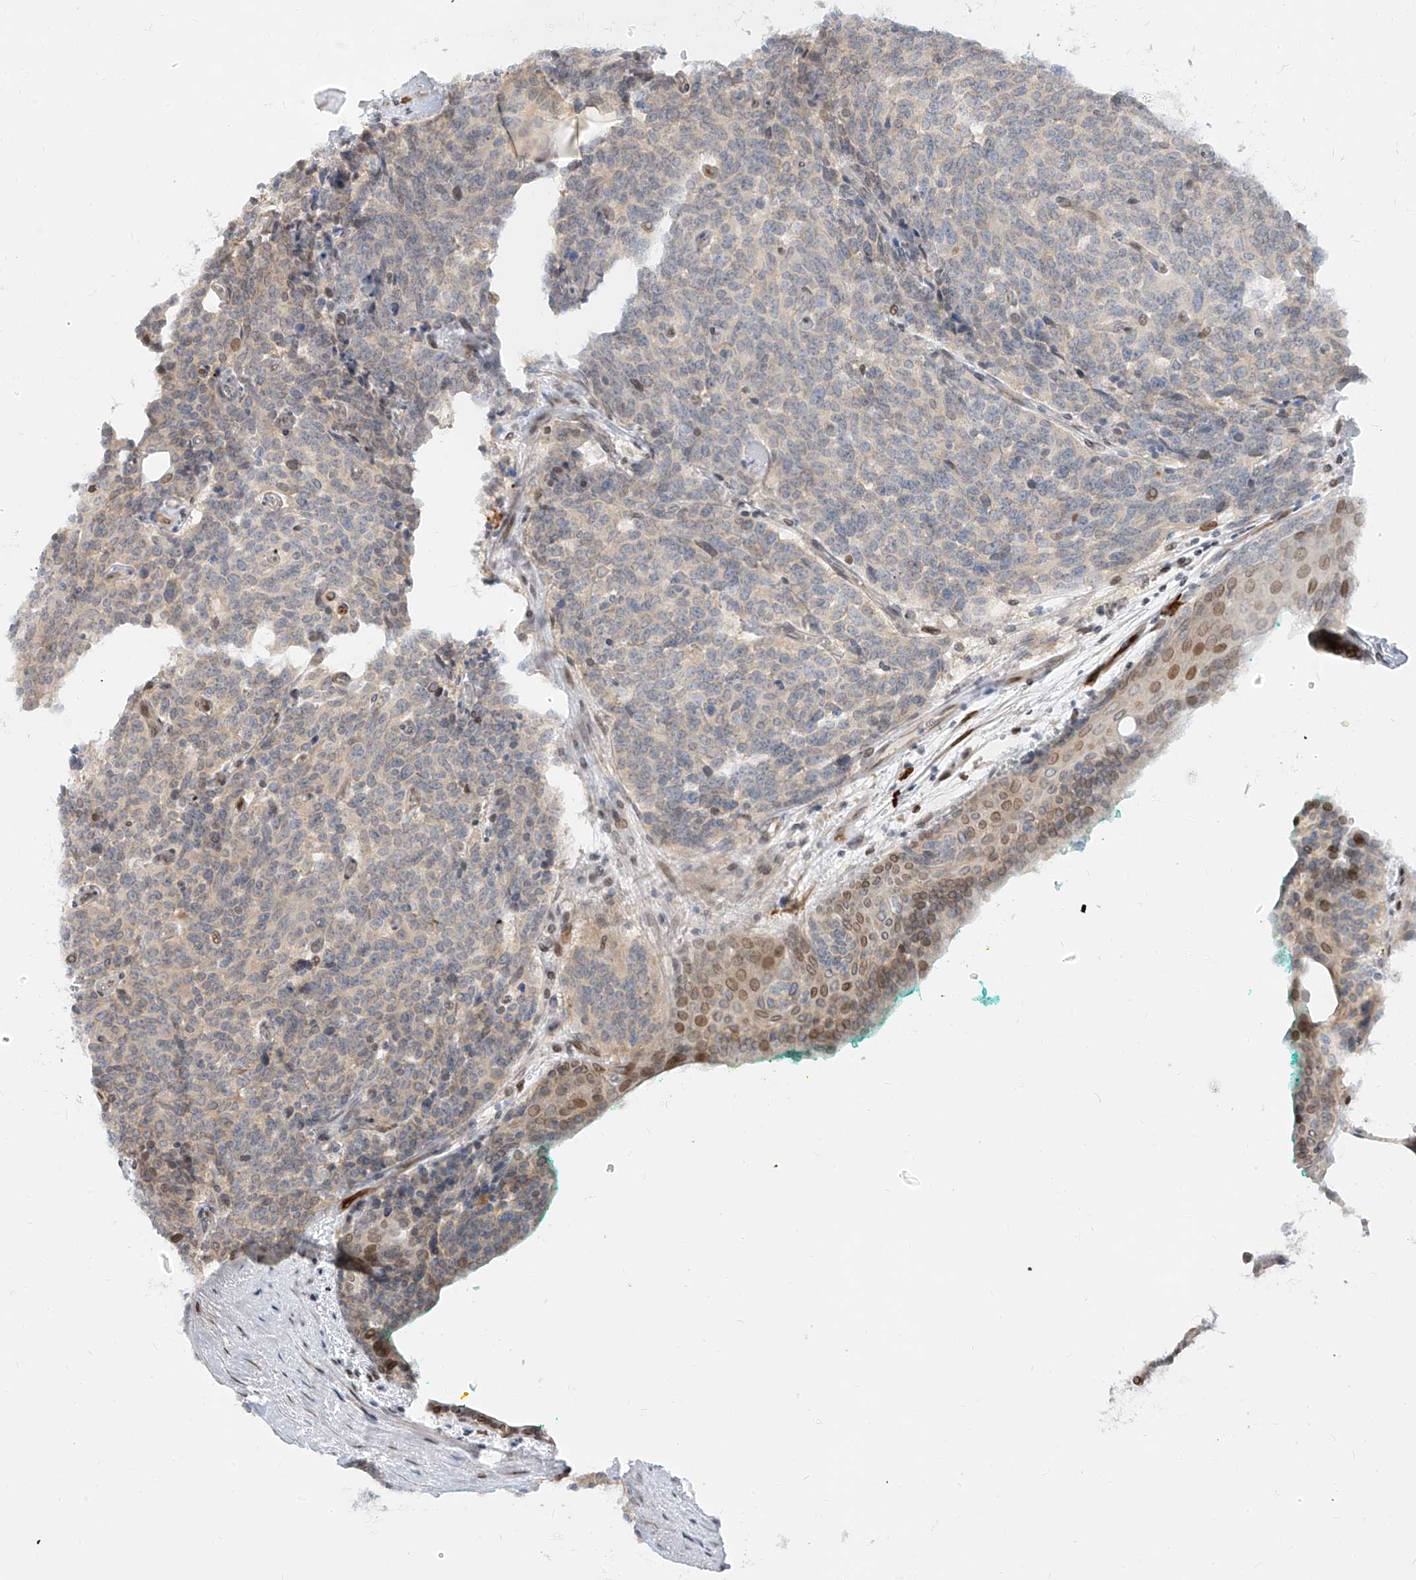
{"staining": {"intensity": "negative", "quantity": "none", "location": "none"}, "tissue": "carcinoid", "cell_type": "Tumor cells", "image_type": "cancer", "snomed": [{"axis": "morphology", "description": "Carcinoid, malignant, NOS"}, {"axis": "topography", "description": "Lung"}], "caption": "An immunohistochemistry photomicrograph of carcinoid (malignant) is shown. There is no staining in tumor cells of carcinoid (malignant).", "gene": "NHSL1", "patient": {"sex": "female", "age": 46}}